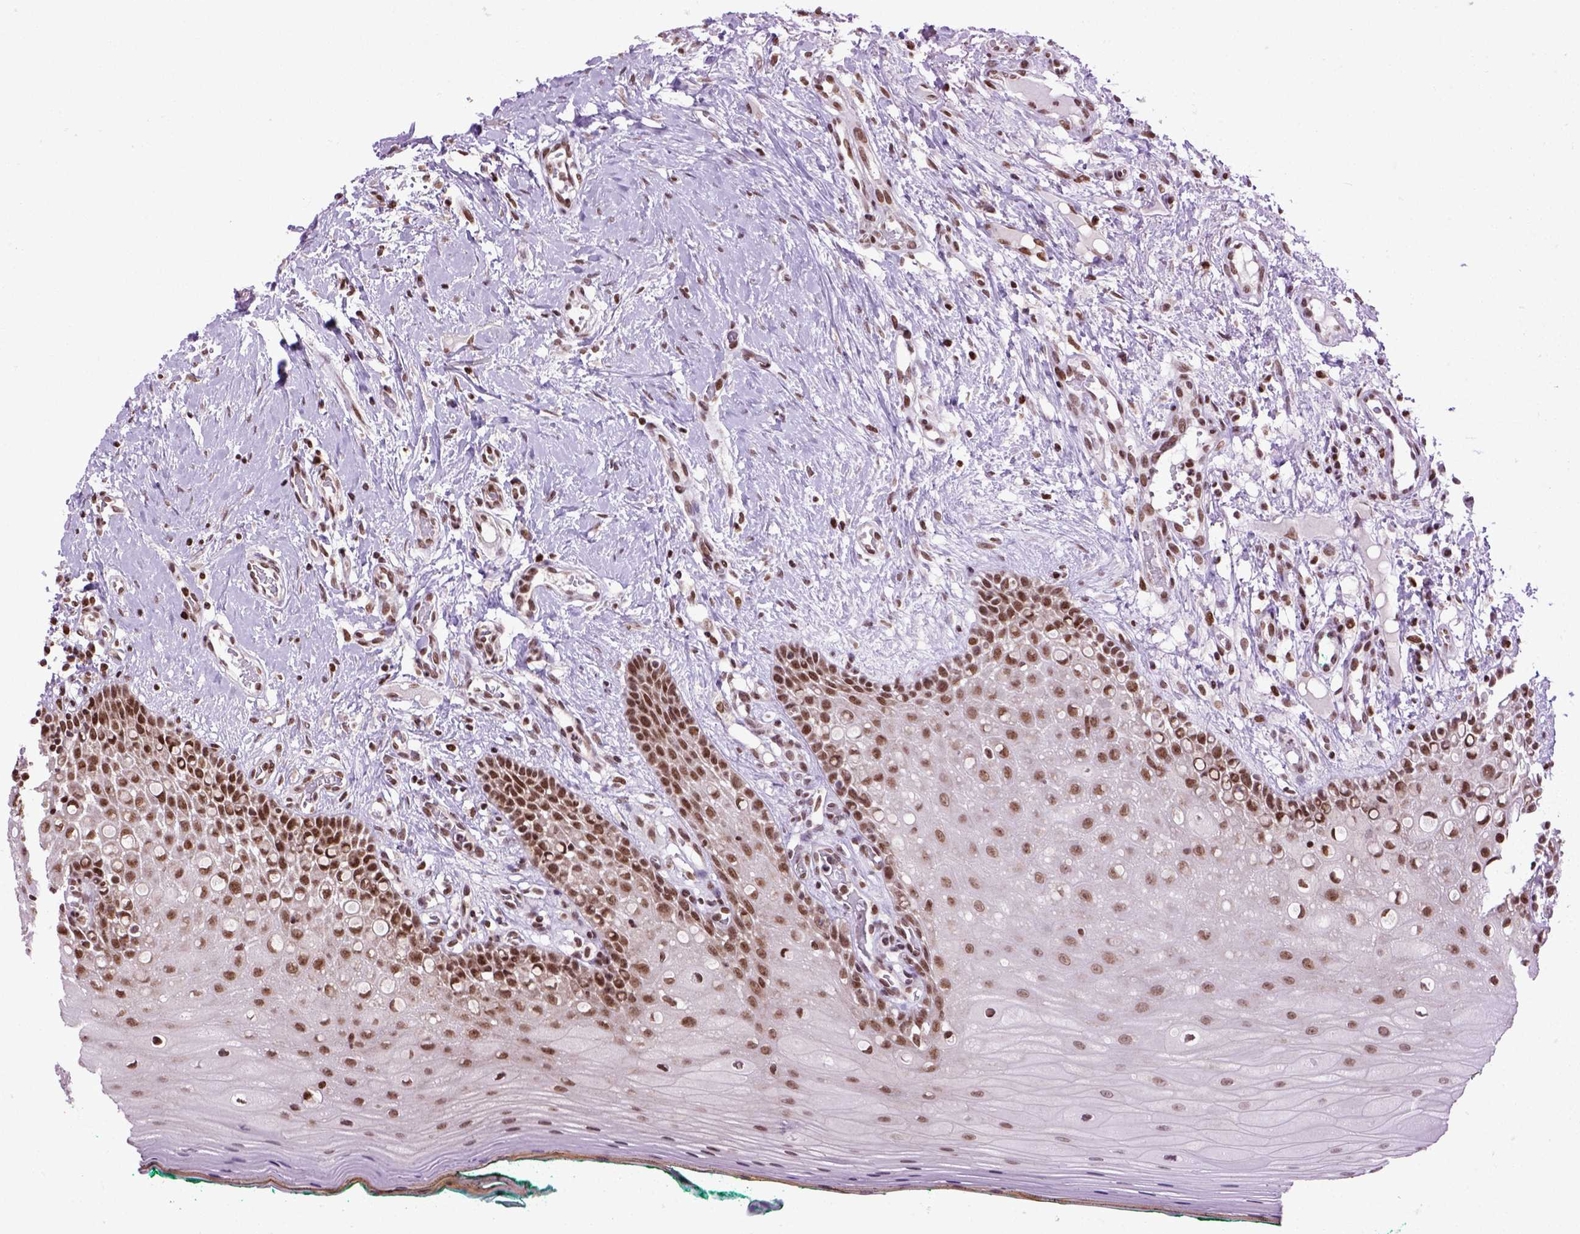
{"staining": {"intensity": "strong", "quantity": ">75%", "location": "nuclear"}, "tissue": "oral mucosa", "cell_type": "Squamous epithelial cells", "image_type": "normal", "snomed": [{"axis": "morphology", "description": "Normal tissue, NOS"}, {"axis": "topography", "description": "Oral tissue"}], "caption": "About >75% of squamous epithelial cells in benign human oral mucosa exhibit strong nuclear protein positivity as visualized by brown immunohistochemical staining.", "gene": "CELF1", "patient": {"sex": "female", "age": 83}}